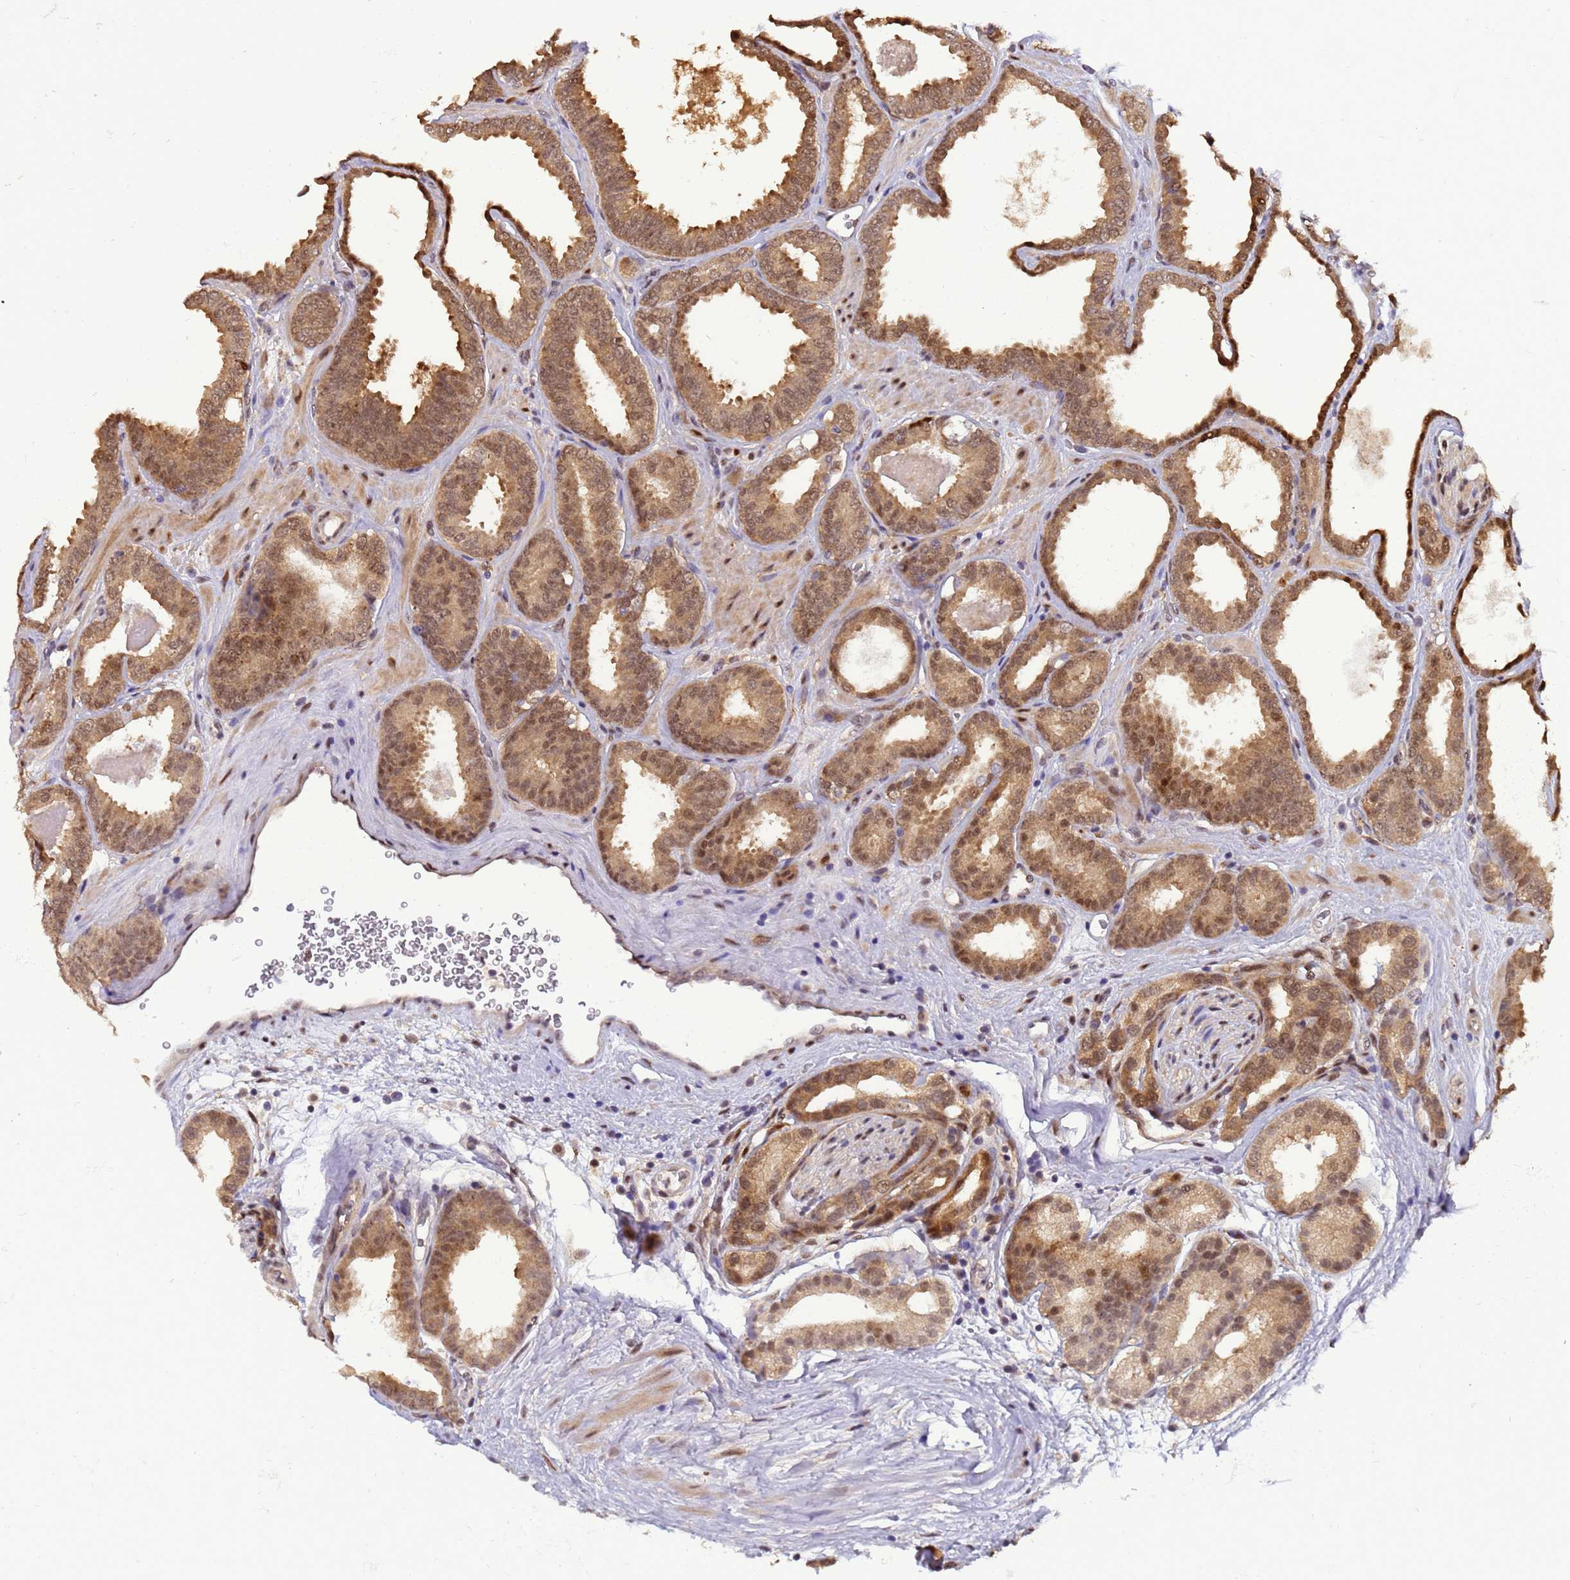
{"staining": {"intensity": "moderate", "quantity": ">75%", "location": "cytoplasmic/membranous,nuclear"}, "tissue": "prostate cancer", "cell_type": "Tumor cells", "image_type": "cancer", "snomed": [{"axis": "morphology", "description": "Adenocarcinoma, High grade"}, {"axis": "topography", "description": "Prostate"}], "caption": "DAB (3,3'-diaminobenzidine) immunohistochemical staining of human prostate cancer exhibits moderate cytoplasmic/membranous and nuclear protein expression in approximately >75% of tumor cells. The protein is stained brown, and the nuclei are stained in blue (DAB IHC with brightfield microscopy, high magnification).", "gene": "ZBTB5", "patient": {"sex": "male", "age": 72}}